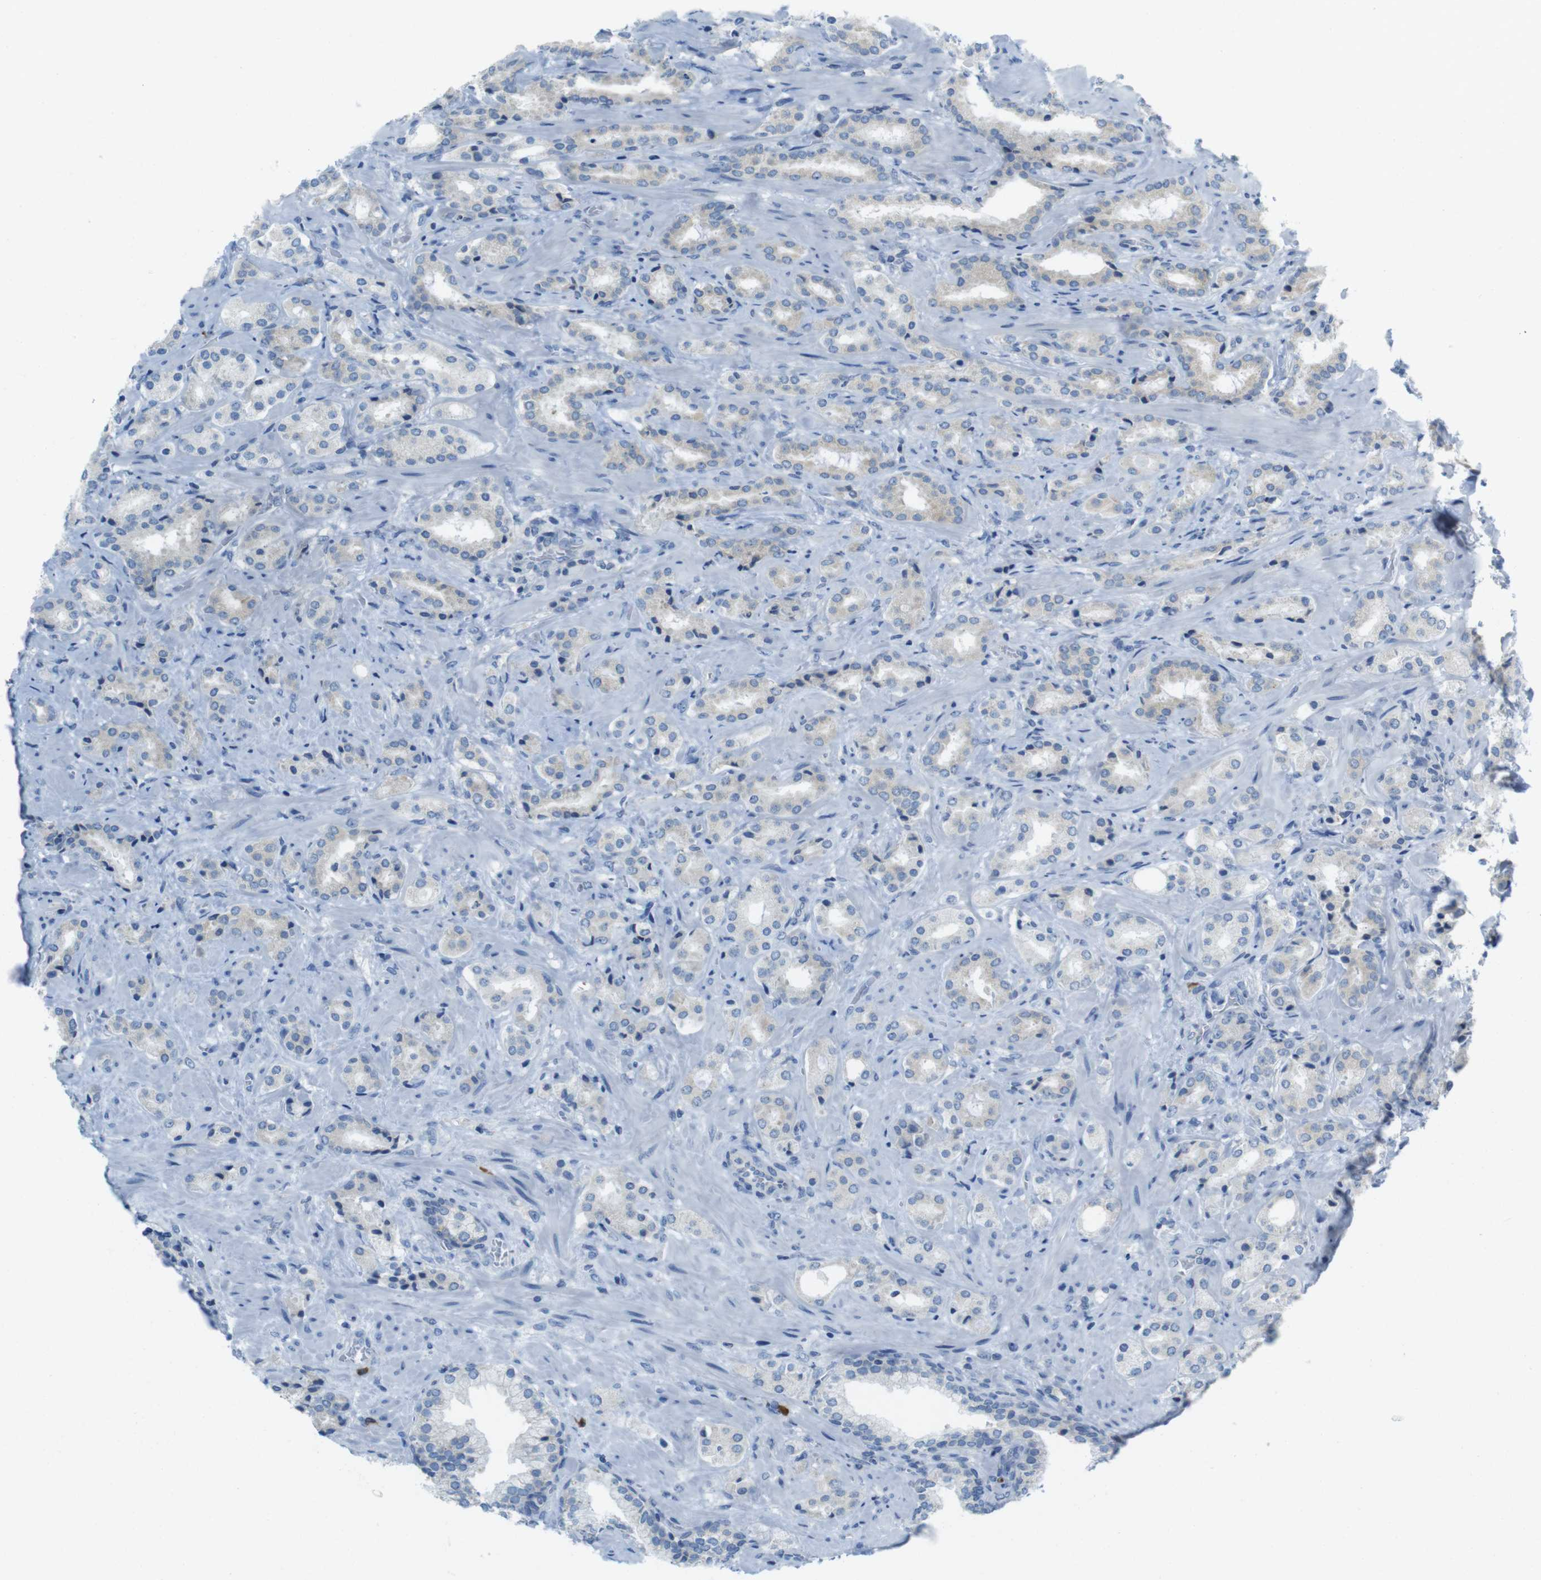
{"staining": {"intensity": "weak", "quantity": "25%-75%", "location": "cytoplasmic/membranous"}, "tissue": "prostate cancer", "cell_type": "Tumor cells", "image_type": "cancer", "snomed": [{"axis": "morphology", "description": "Adenocarcinoma, High grade"}, {"axis": "topography", "description": "Prostate"}], "caption": "There is low levels of weak cytoplasmic/membranous staining in tumor cells of prostate cancer, as demonstrated by immunohistochemical staining (brown color).", "gene": "CLPTM1L", "patient": {"sex": "male", "age": 64}}